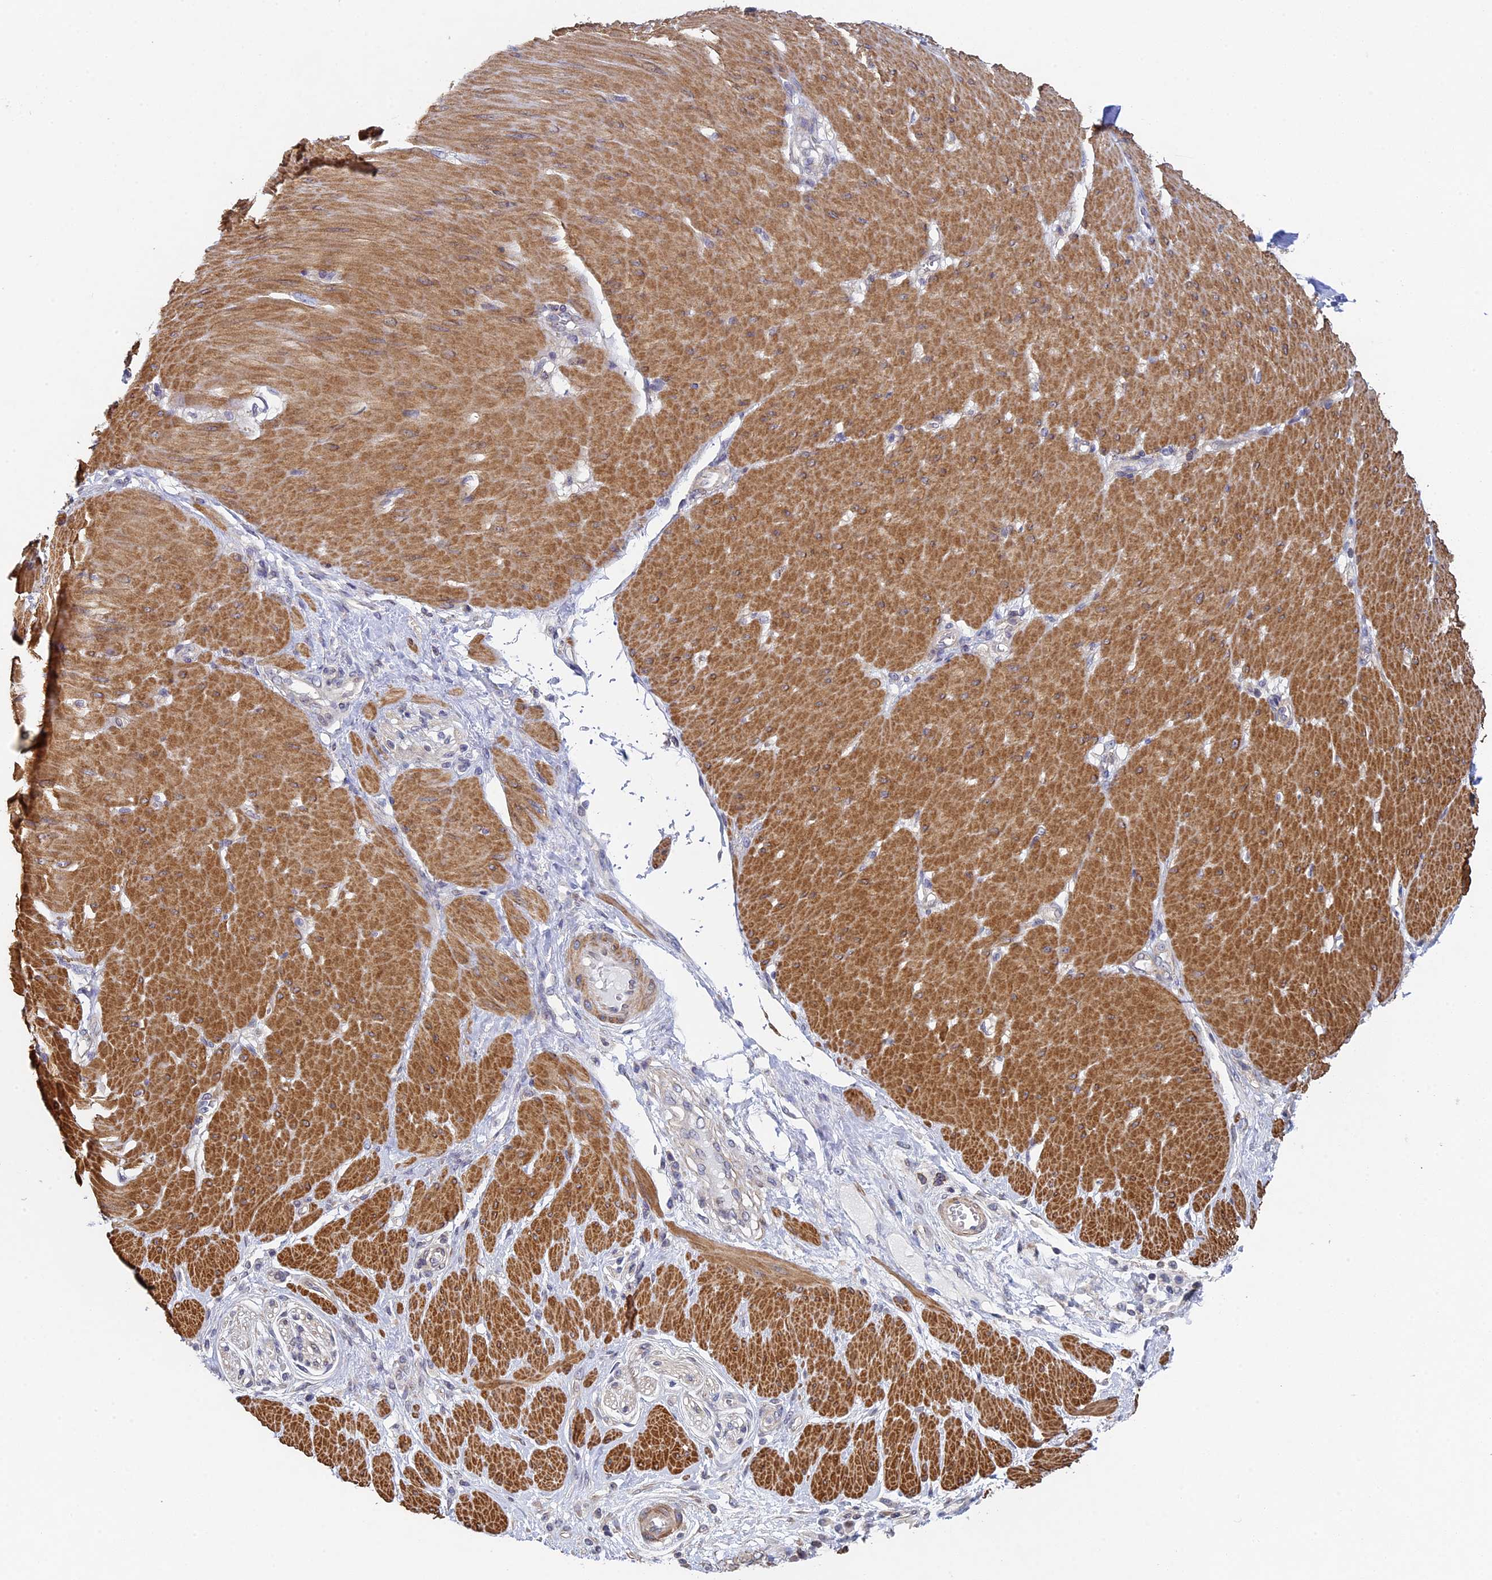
{"staining": {"intensity": "weak", "quantity": "<25%", "location": "cytoplasmic/membranous"}, "tissue": "stomach cancer", "cell_type": "Tumor cells", "image_type": "cancer", "snomed": [{"axis": "morphology", "description": "Normal tissue, NOS"}, {"axis": "morphology", "description": "Adenocarcinoma, NOS"}, {"axis": "topography", "description": "Stomach, upper"}, {"axis": "topography", "description": "Stomach"}], "caption": "Stomach adenocarcinoma was stained to show a protein in brown. There is no significant staining in tumor cells. Nuclei are stained in blue.", "gene": "DIXDC1", "patient": {"sex": "female", "age": 65}}